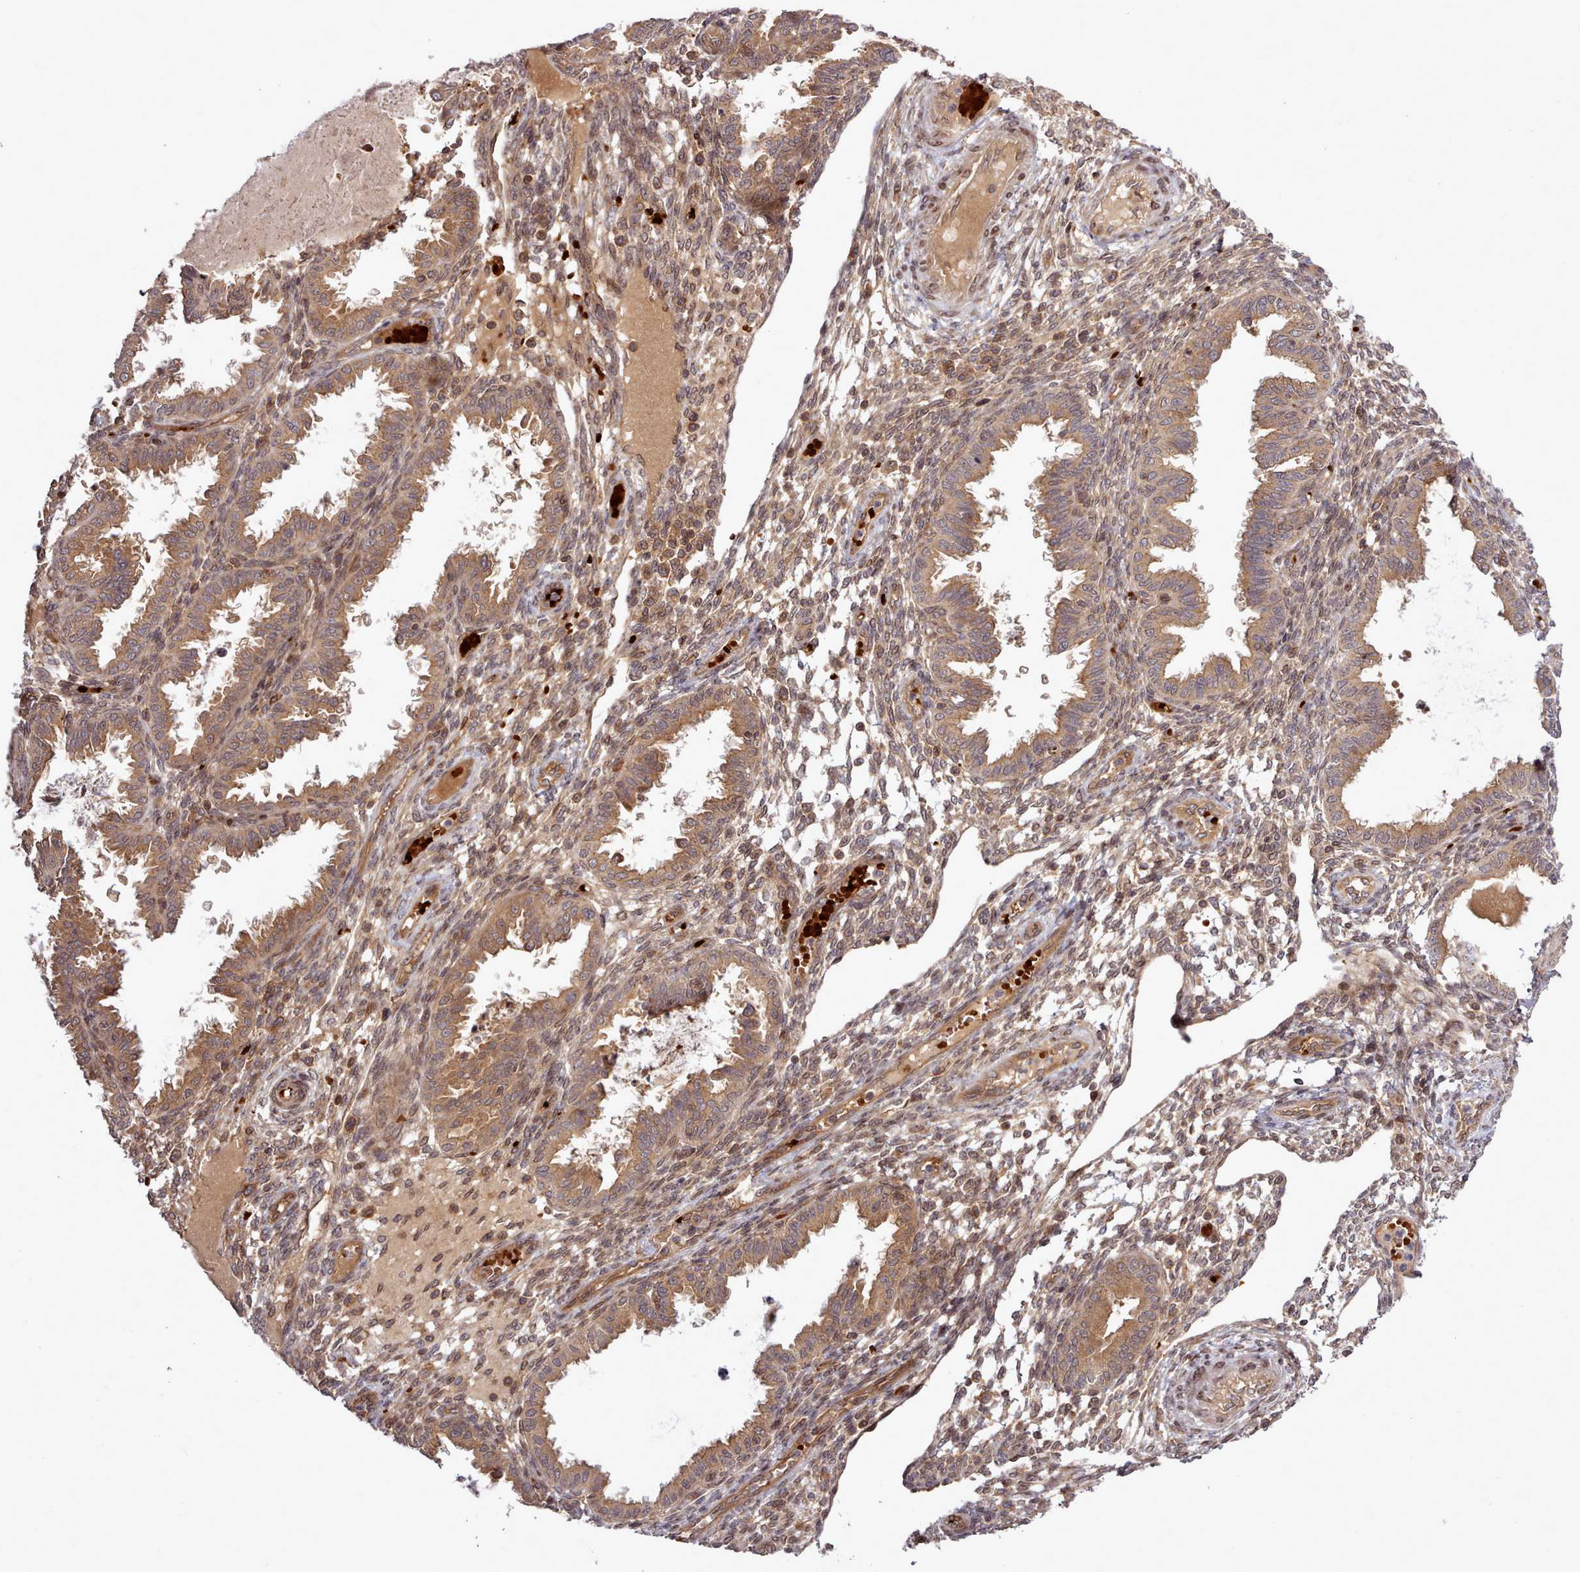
{"staining": {"intensity": "moderate", "quantity": ">75%", "location": "cytoplasmic/membranous,nuclear"}, "tissue": "endometrium", "cell_type": "Cells in endometrial stroma", "image_type": "normal", "snomed": [{"axis": "morphology", "description": "Normal tissue, NOS"}, {"axis": "topography", "description": "Endometrium"}], "caption": "Protein expression analysis of unremarkable endometrium displays moderate cytoplasmic/membranous,nuclear staining in about >75% of cells in endometrial stroma.", "gene": "UBE2G1", "patient": {"sex": "female", "age": 33}}